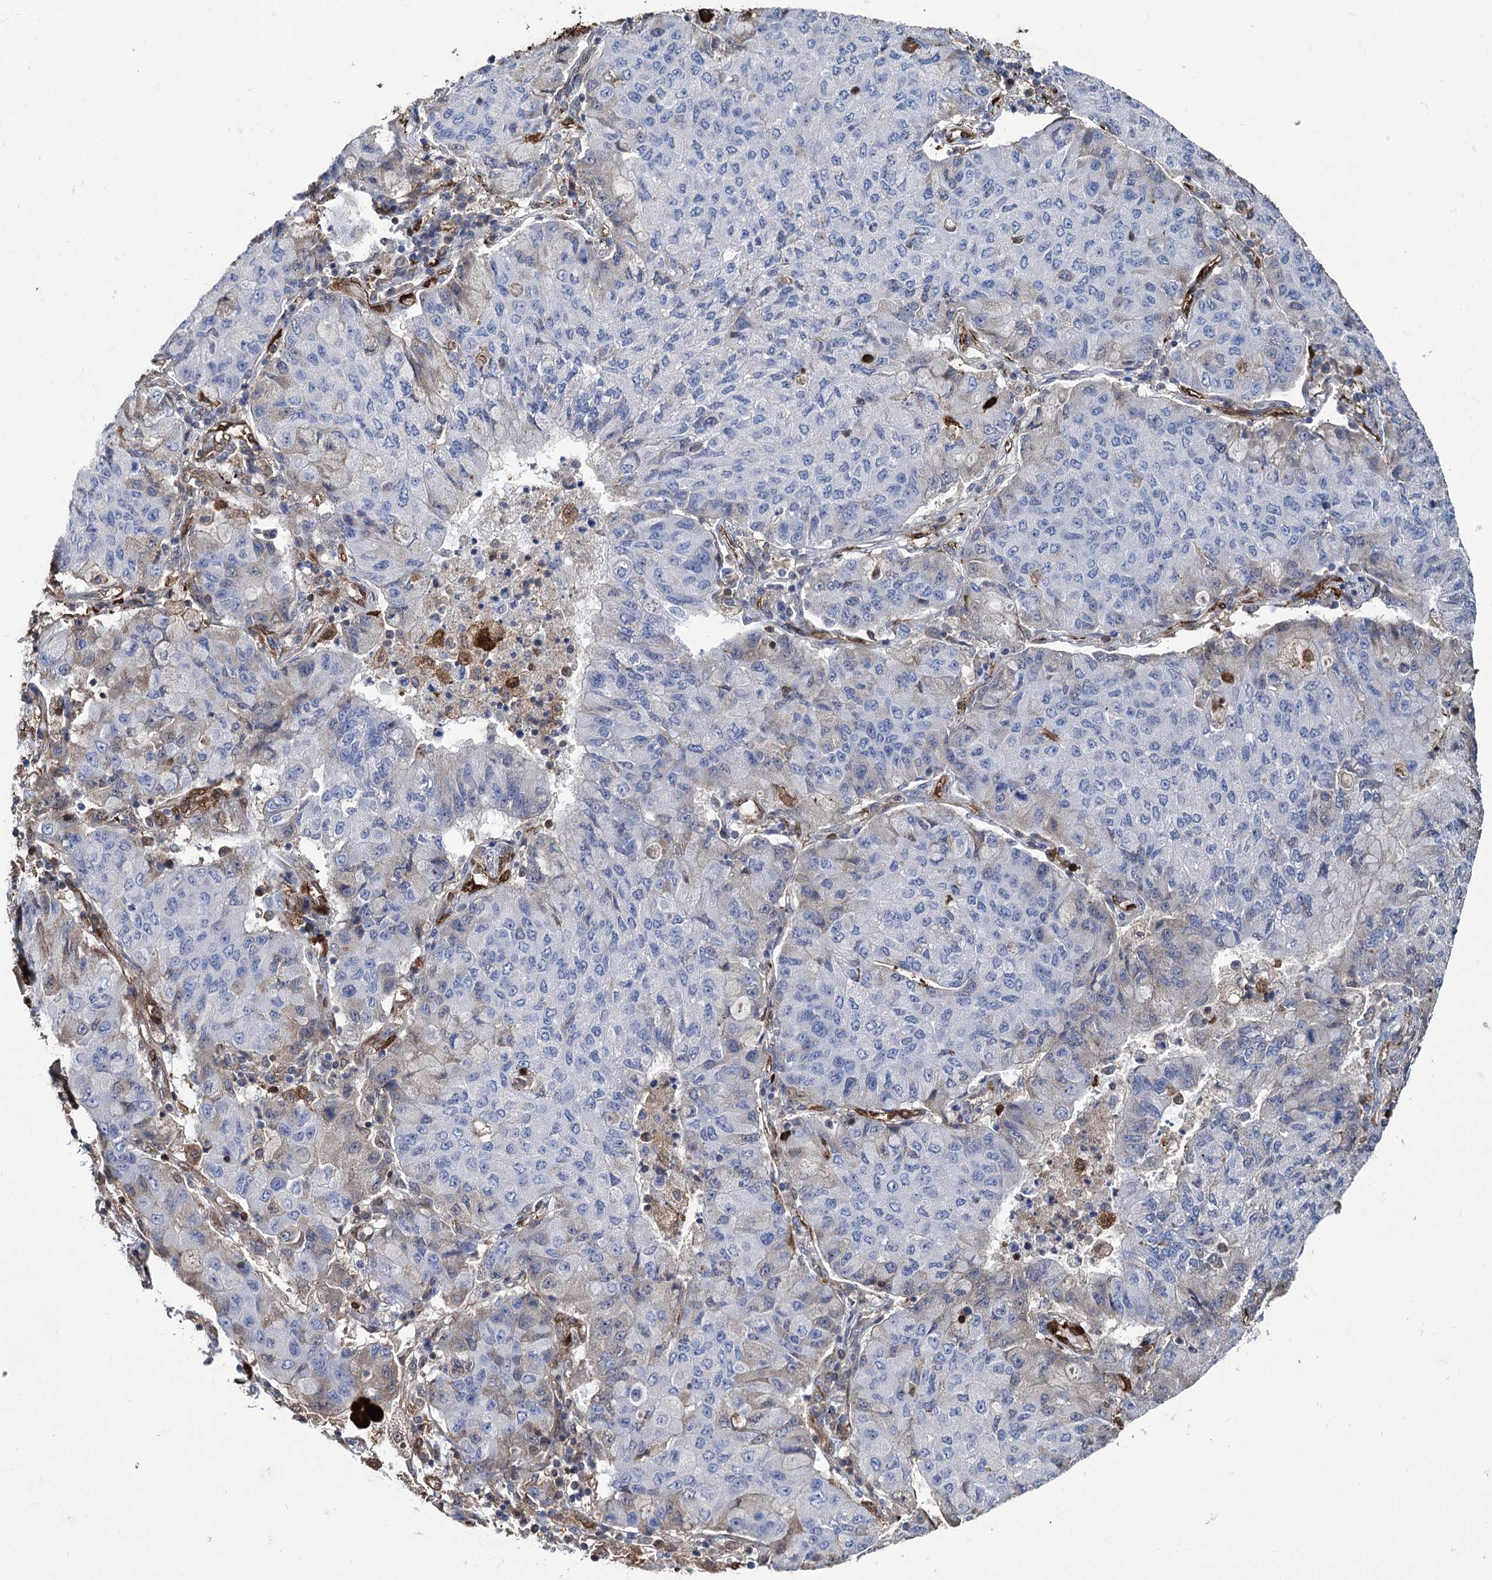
{"staining": {"intensity": "negative", "quantity": "none", "location": "none"}, "tissue": "lung cancer", "cell_type": "Tumor cells", "image_type": "cancer", "snomed": [{"axis": "morphology", "description": "Squamous cell carcinoma, NOS"}, {"axis": "topography", "description": "Lung"}], "caption": "High magnification brightfield microscopy of lung cancer stained with DAB (3,3'-diaminobenzidine) (brown) and counterstained with hematoxylin (blue): tumor cells show no significant expression. (Immunohistochemistry (ihc), brightfield microscopy, high magnification).", "gene": "FABP5", "patient": {"sex": "male", "age": 74}}